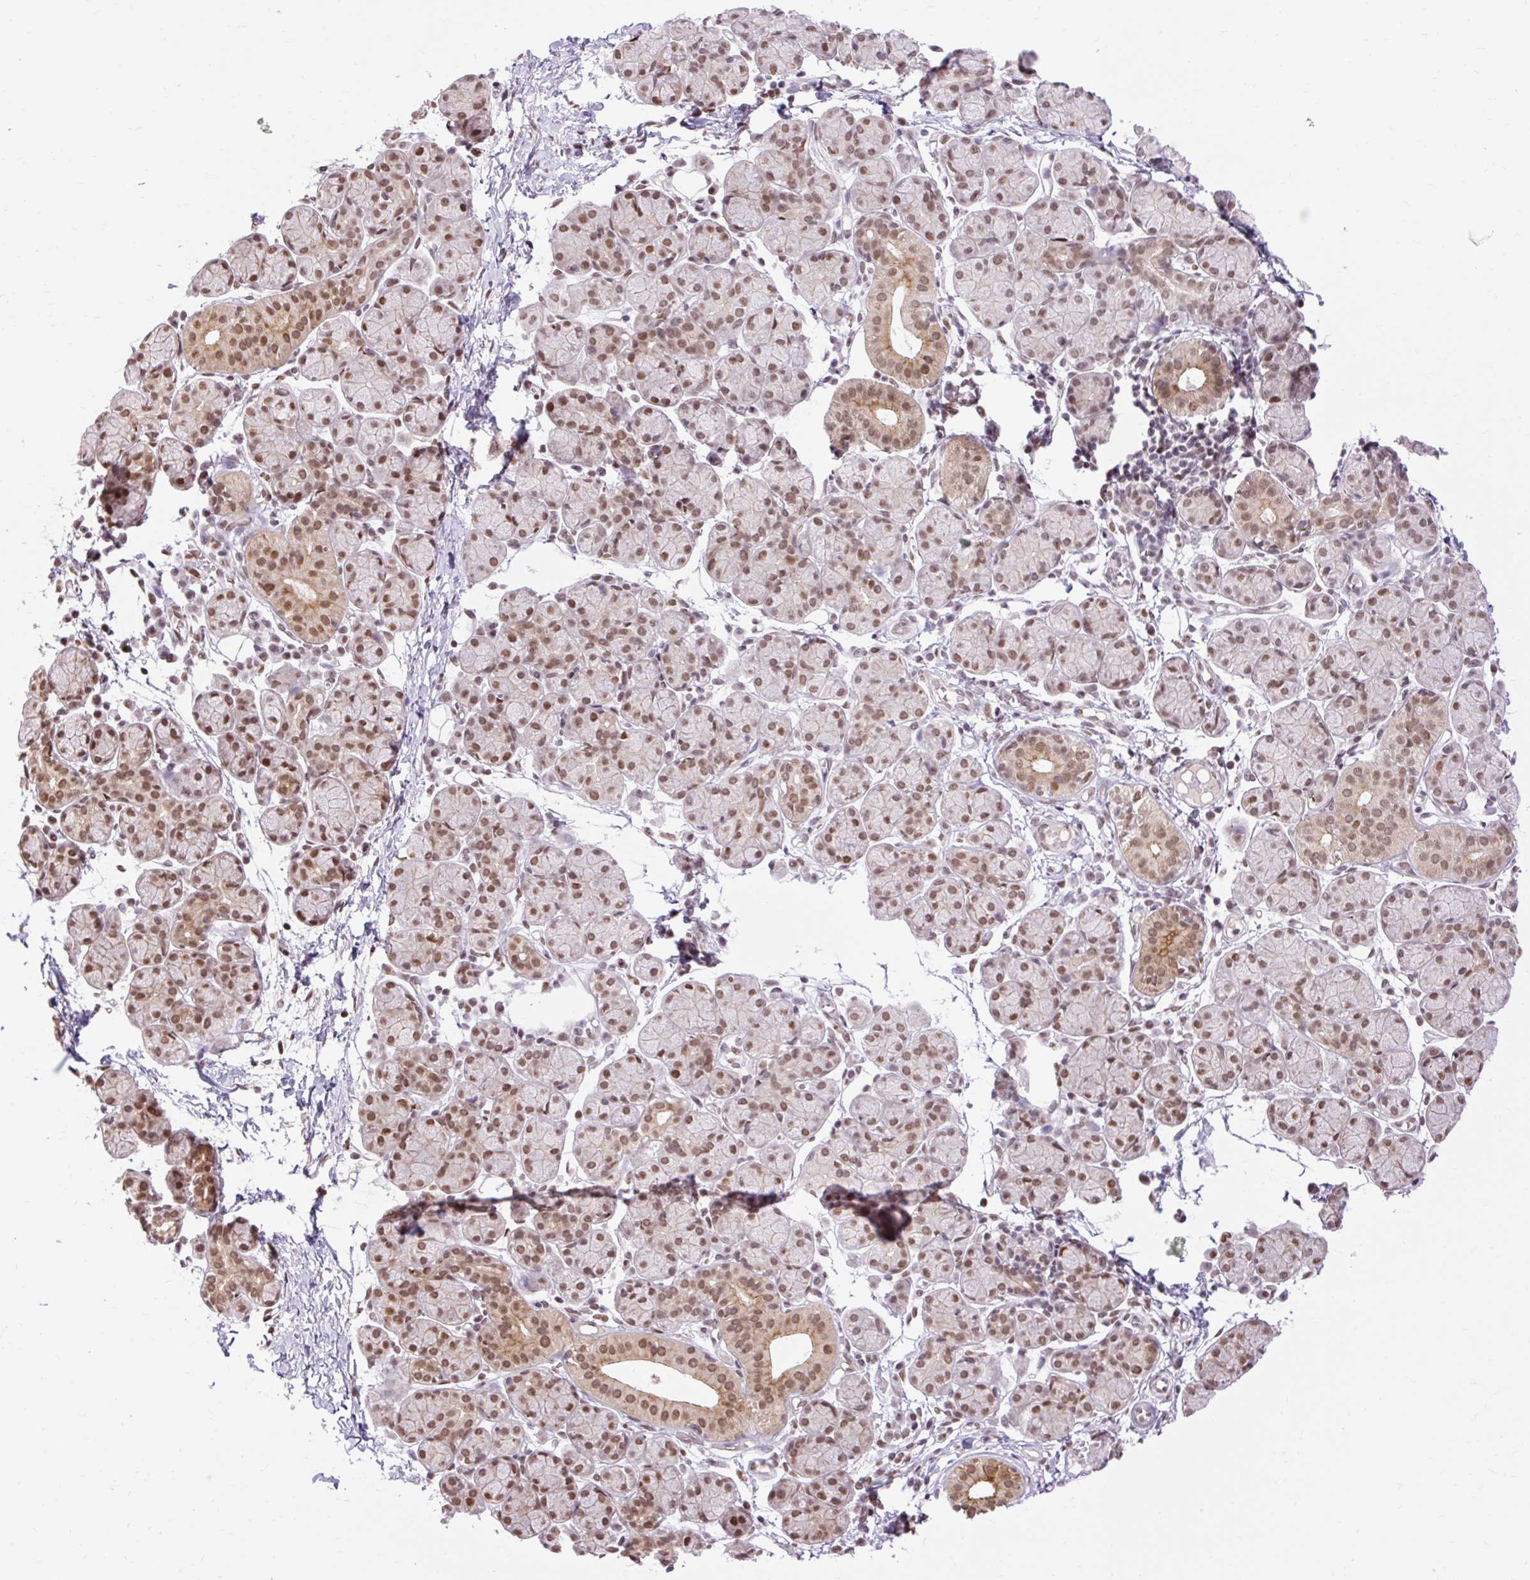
{"staining": {"intensity": "moderate", "quantity": ">75%", "location": "cytoplasmic/membranous,nuclear"}, "tissue": "salivary gland", "cell_type": "Glandular cells", "image_type": "normal", "snomed": [{"axis": "morphology", "description": "Normal tissue, NOS"}, {"axis": "morphology", "description": "Inflammation, NOS"}, {"axis": "topography", "description": "Lymph node"}, {"axis": "topography", "description": "Salivary gland"}], "caption": "The immunohistochemical stain shows moderate cytoplasmic/membranous,nuclear positivity in glandular cells of normal salivary gland. (DAB (3,3'-diaminobenzidine) IHC with brightfield microscopy, high magnification).", "gene": "ENSG00000261832", "patient": {"sex": "male", "age": 3}}